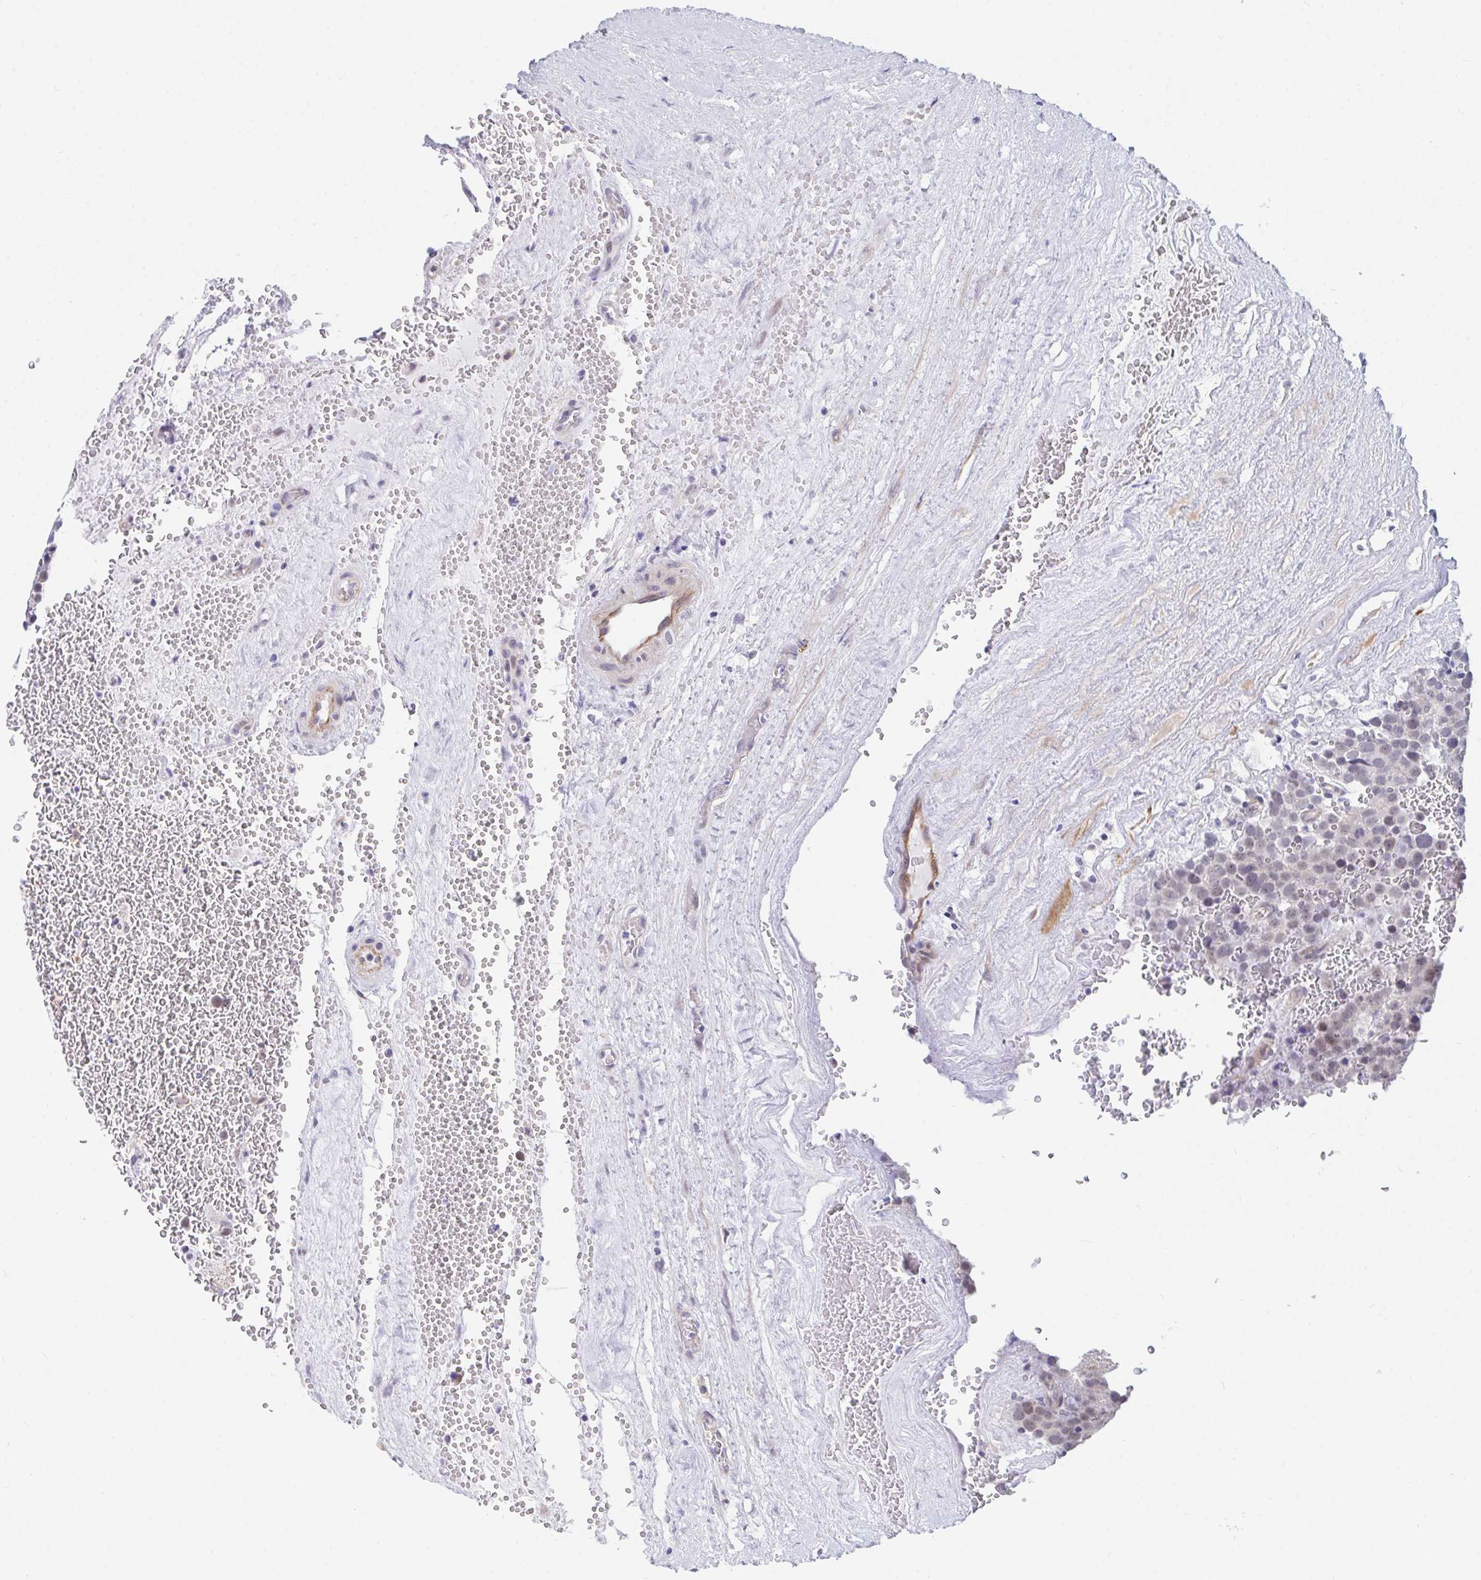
{"staining": {"intensity": "weak", "quantity": "25%-75%", "location": "nuclear"}, "tissue": "testis cancer", "cell_type": "Tumor cells", "image_type": "cancer", "snomed": [{"axis": "morphology", "description": "Seminoma, NOS"}, {"axis": "topography", "description": "Testis"}], "caption": "IHC micrograph of testis cancer (seminoma) stained for a protein (brown), which displays low levels of weak nuclear expression in approximately 25%-75% of tumor cells.", "gene": "DAOA", "patient": {"sex": "male", "age": 71}}